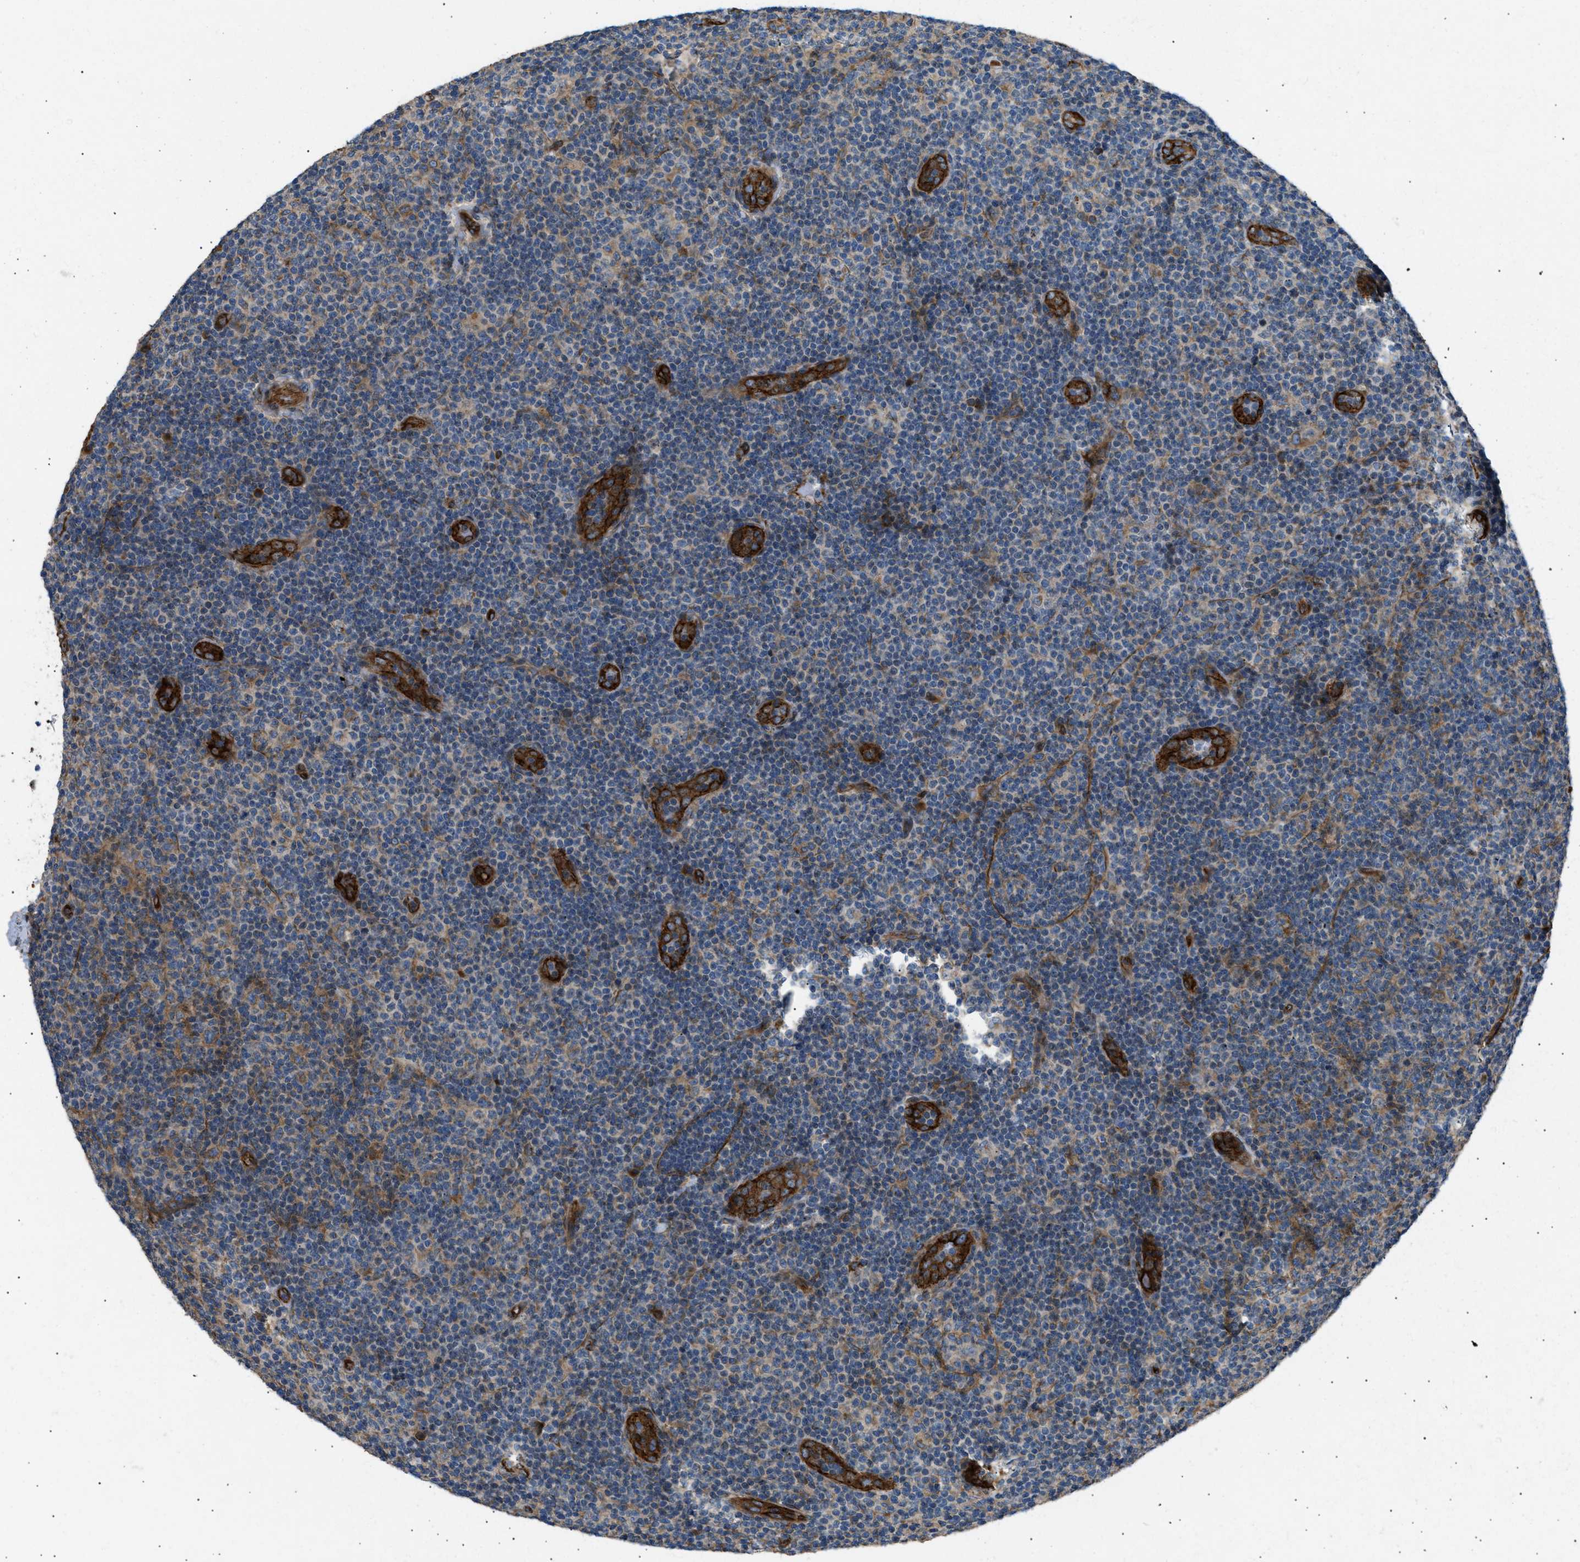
{"staining": {"intensity": "weak", "quantity": "25%-75%", "location": "cytoplasmic/membranous"}, "tissue": "lymphoma", "cell_type": "Tumor cells", "image_type": "cancer", "snomed": [{"axis": "morphology", "description": "Malignant lymphoma, non-Hodgkin's type, Low grade"}, {"axis": "topography", "description": "Lymph node"}], "caption": "Lymphoma stained for a protein displays weak cytoplasmic/membranous positivity in tumor cells.", "gene": "LYSMD3", "patient": {"sex": "male", "age": 83}}